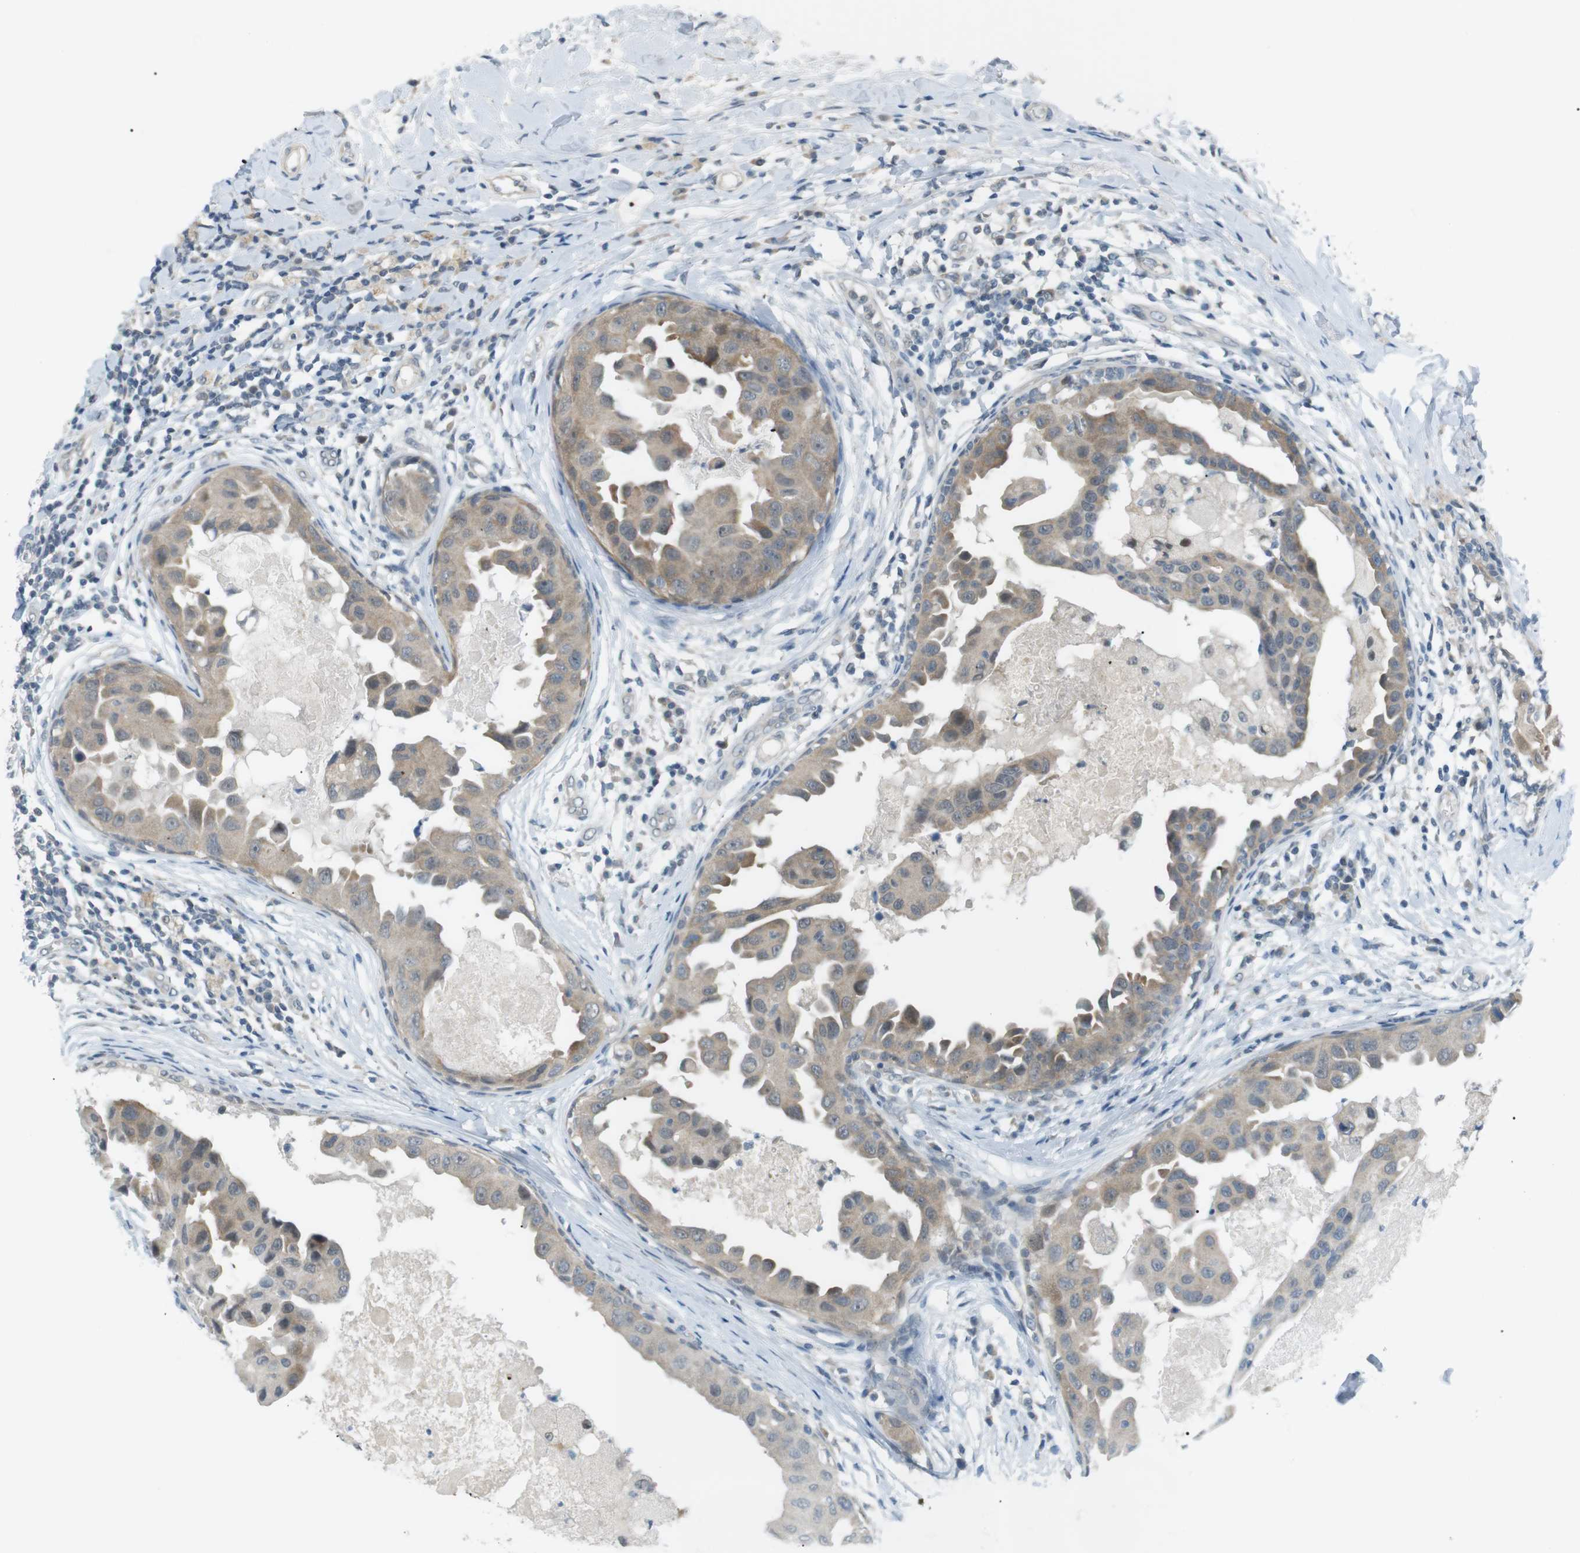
{"staining": {"intensity": "weak", "quantity": "25%-75%", "location": "cytoplasmic/membranous"}, "tissue": "breast cancer", "cell_type": "Tumor cells", "image_type": "cancer", "snomed": [{"axis": "morphology", "description": "Duct carcinoma"}, {"axis": "topography", "description": "Breast"}], "caption": "IHC micrograph of human breast cancer stained for a protein (brown), which shows low levels of weak cytoplasmic/membranous expression in approximately 25%-75% of tumor cells.", "gene": "RTN3", "patient": {"sex": "female", "age": 27}}